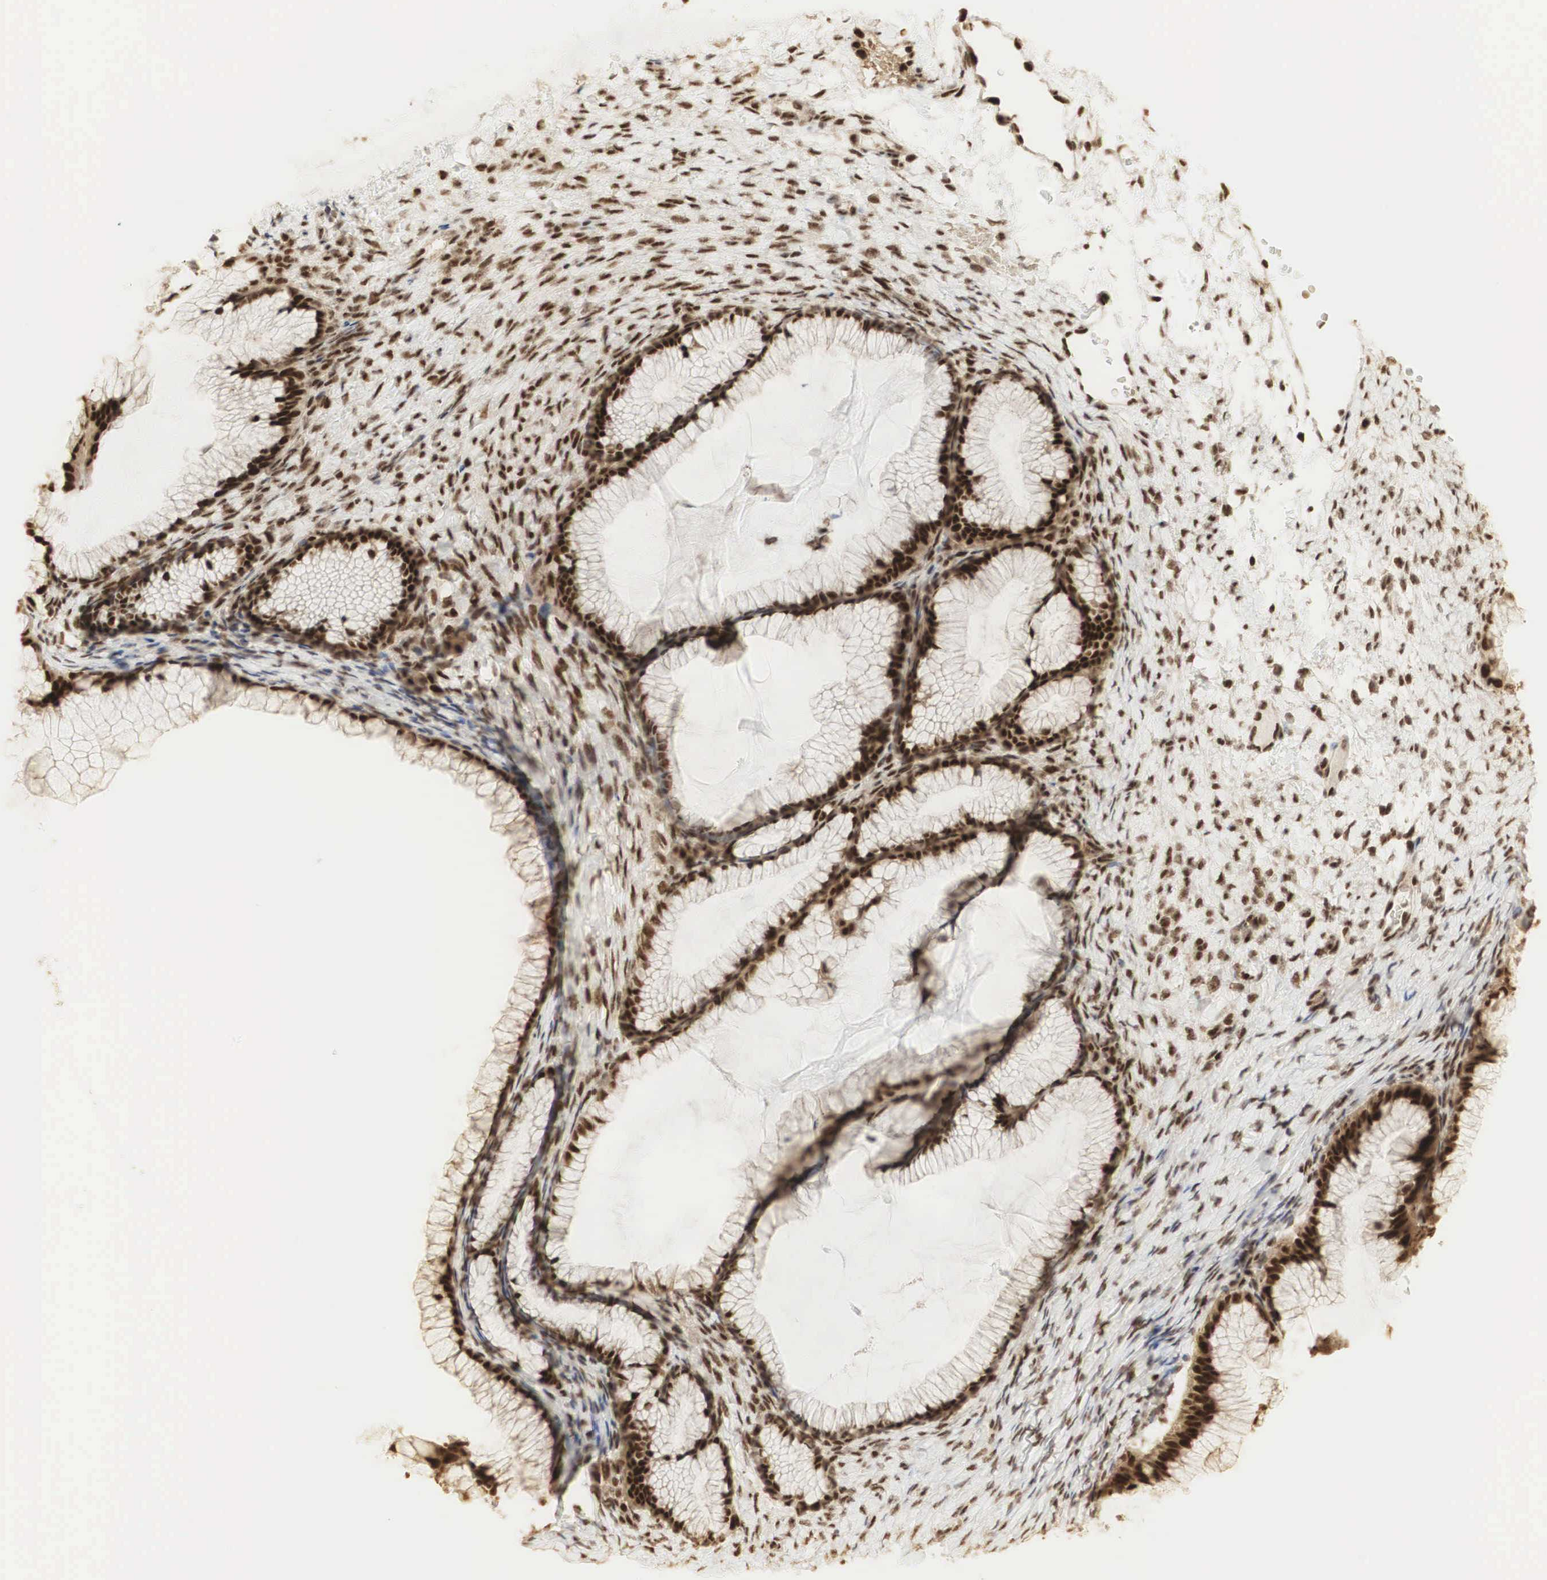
{"staining": {"intensity": "strong", "quantity": "25%-75%", "location": "cytoplasmic/membranous,nuclear"}, "tissue": "ovarian cancer", "cell_type": "Tumor cells", "image_type": "cancer", "snomed": [{"axis": "morphology", "description": "Cystadenocarcinoma, mucinous, NOS"}, {"axis": "topography", "description": "Ovary"}], "caption": "Ovarian cancer (mucinous cystadenocarcinoma) stained with DAB IHC exhibits high levels of strong cytoplasmic/membranous and nuclear staining in approximately 25%-75% of tumor cells.", "gene": "RNF113A", "patient": {"sex": "female", "age": 41}}